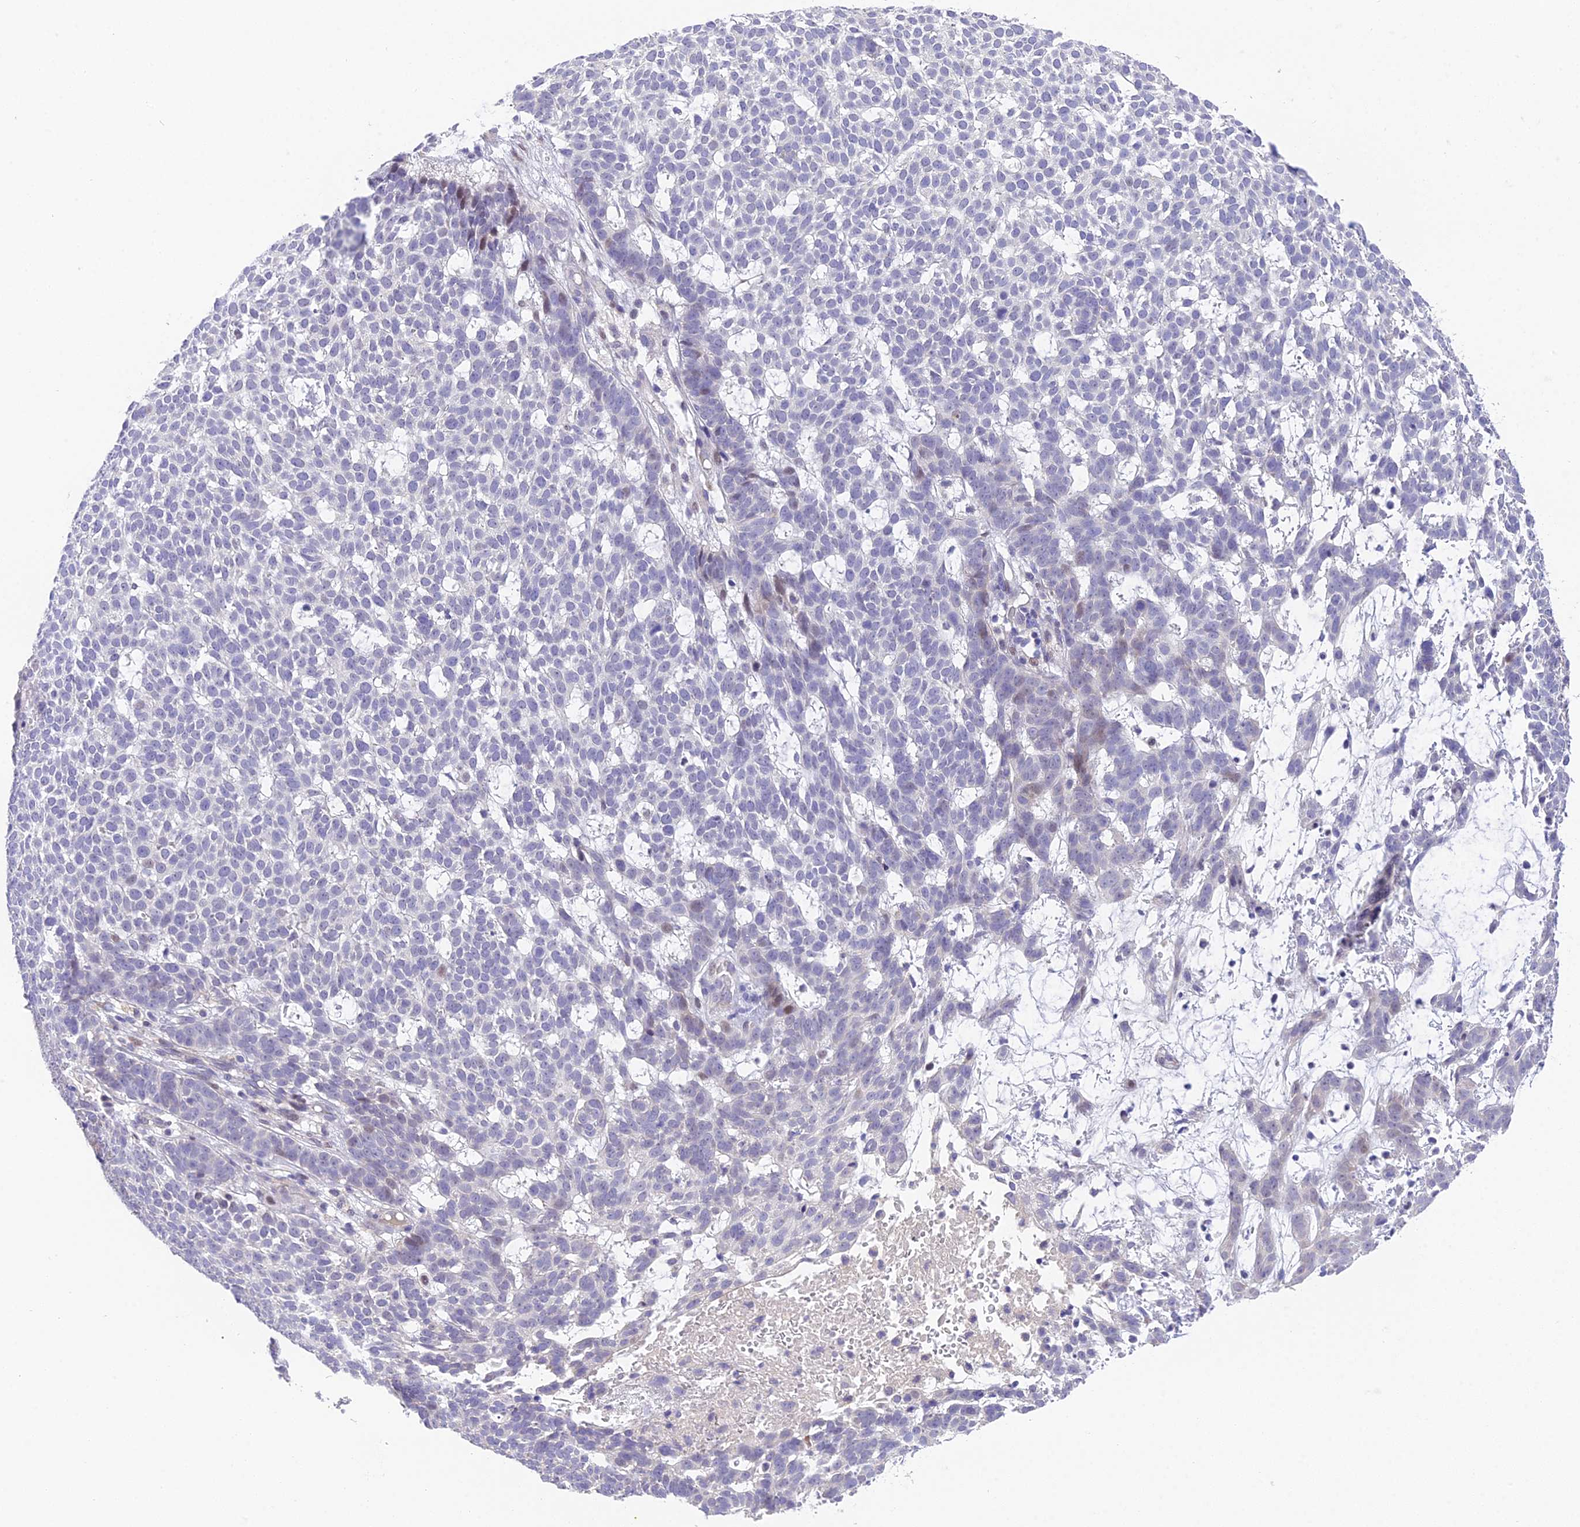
{"staining": {"intensity": "negative", "quantity": "none", "location": "none"}, "tissue": "skin cancer", "cell_type": "Tumor cells", "image_type": "cancer", "snomed": [{"axis": "morphology", "description": "Basal cell carcinoma"}, {"axis": "topography", "description": "Skin"}], "caption": "DAB immunohistochemical staining of human basal cell carcinoma (skin) reveals no significant positivity in tumor cells. Brightfield microscopy of IHC stained with DAB (brown) and hematoxylin (blue), captured at high magnification.", "gene": "PUS10", "patient": {"sex": "female", "age": 78}}